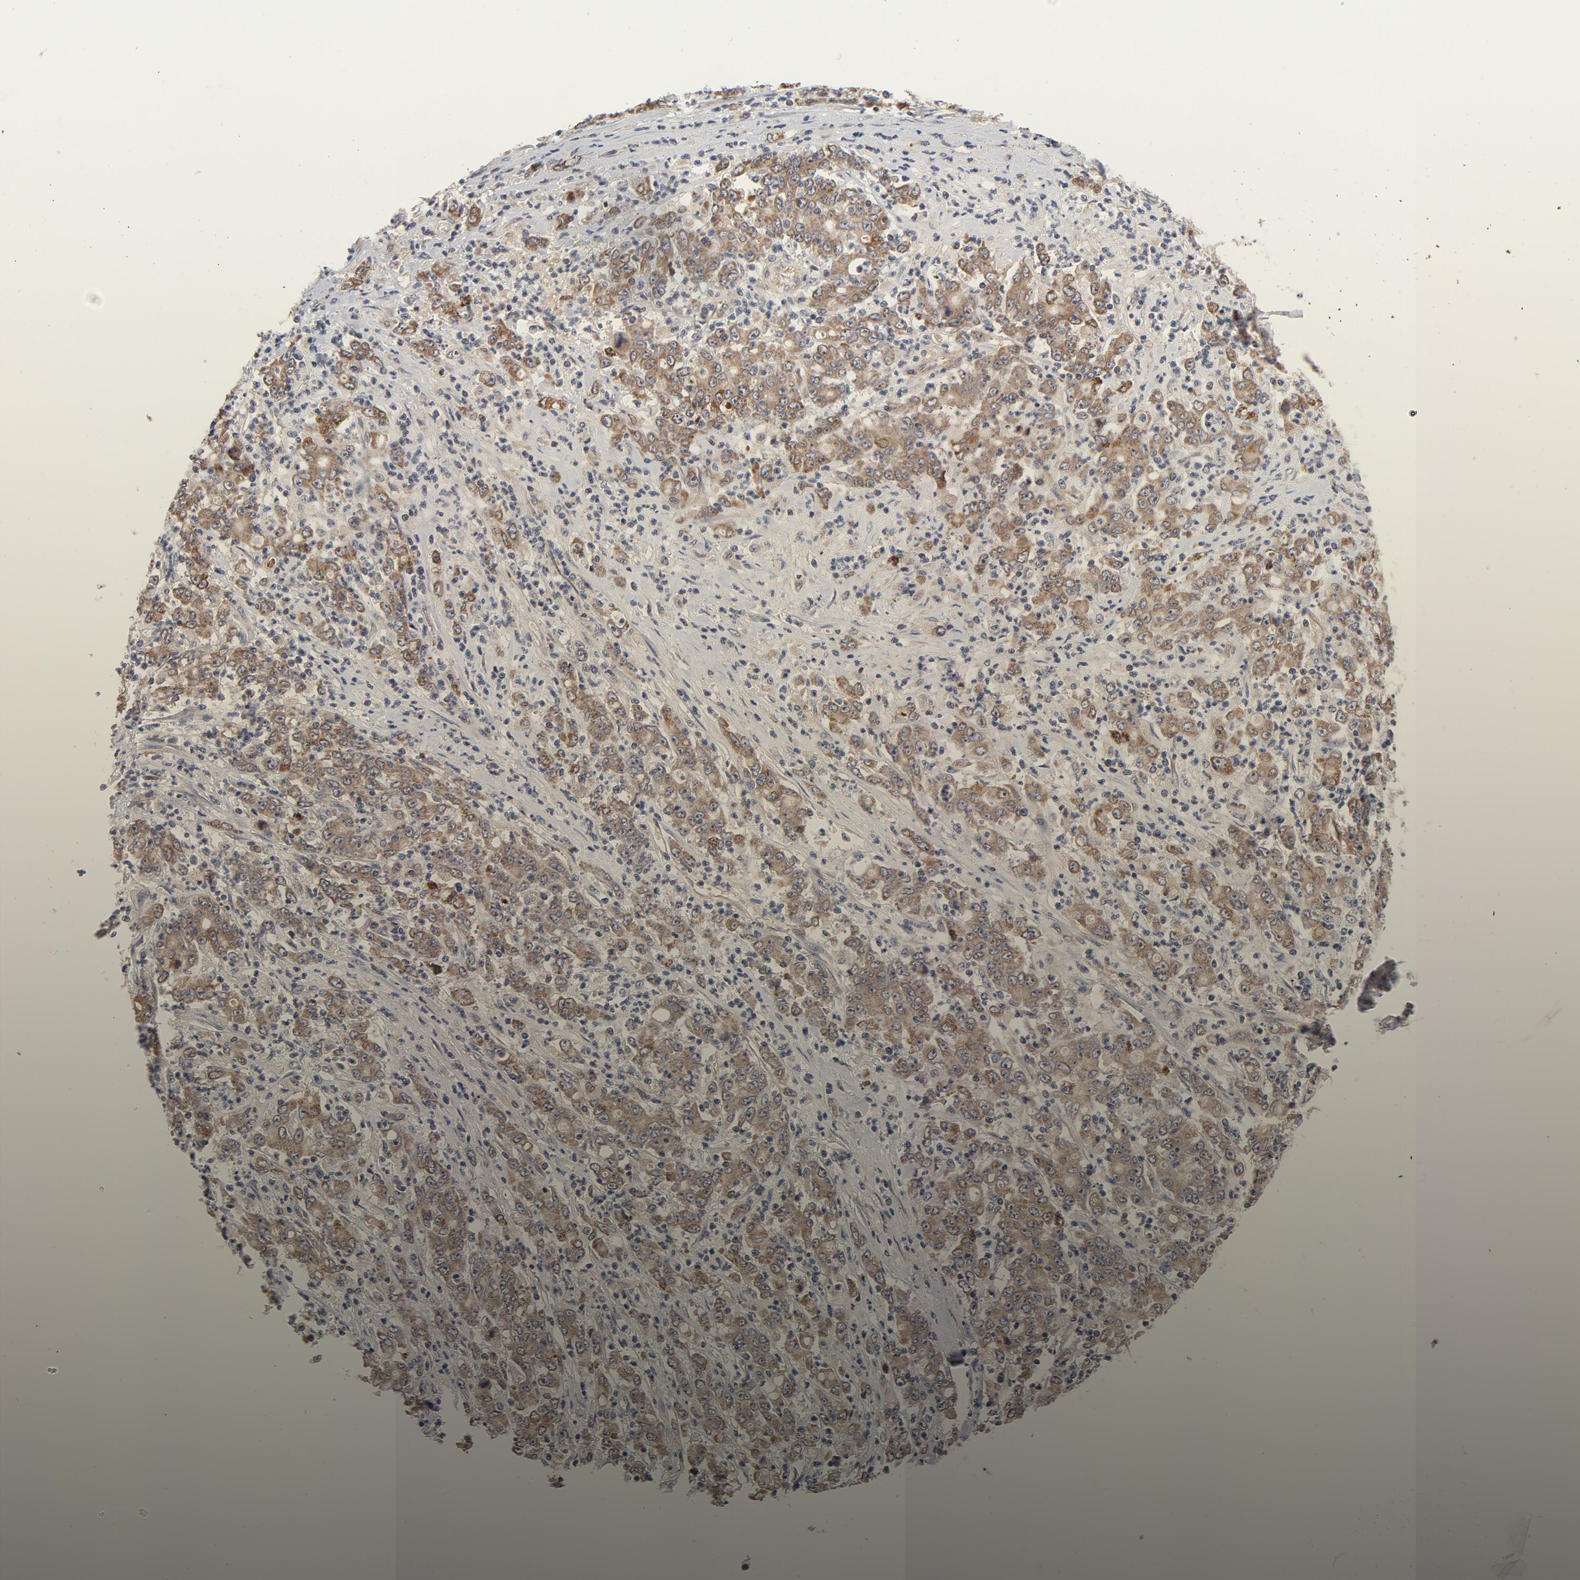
{"staining": {"intensity": "moderate", "quantity": ">75%", "location": "cytoplasmic/membranous"}, "tissue": "stomach cancer", "cell_type": "Tumor cells", "image_type": "cancer", "snomed": [{"axis": "morphology", "description": "Adenocarcinoma, NOS"}, {"axis": "topography", "description": "Stomach, lower"}], "caption": "A micrograph showing moderate cytoplasmic/membranous staining in about >75% of tumor cells in adenocarcinoma (stomach), as visualized by brown immunohistochemical staining.", "gene": "DNAAF2", "patient": {"sex": "female", "age": 71}}